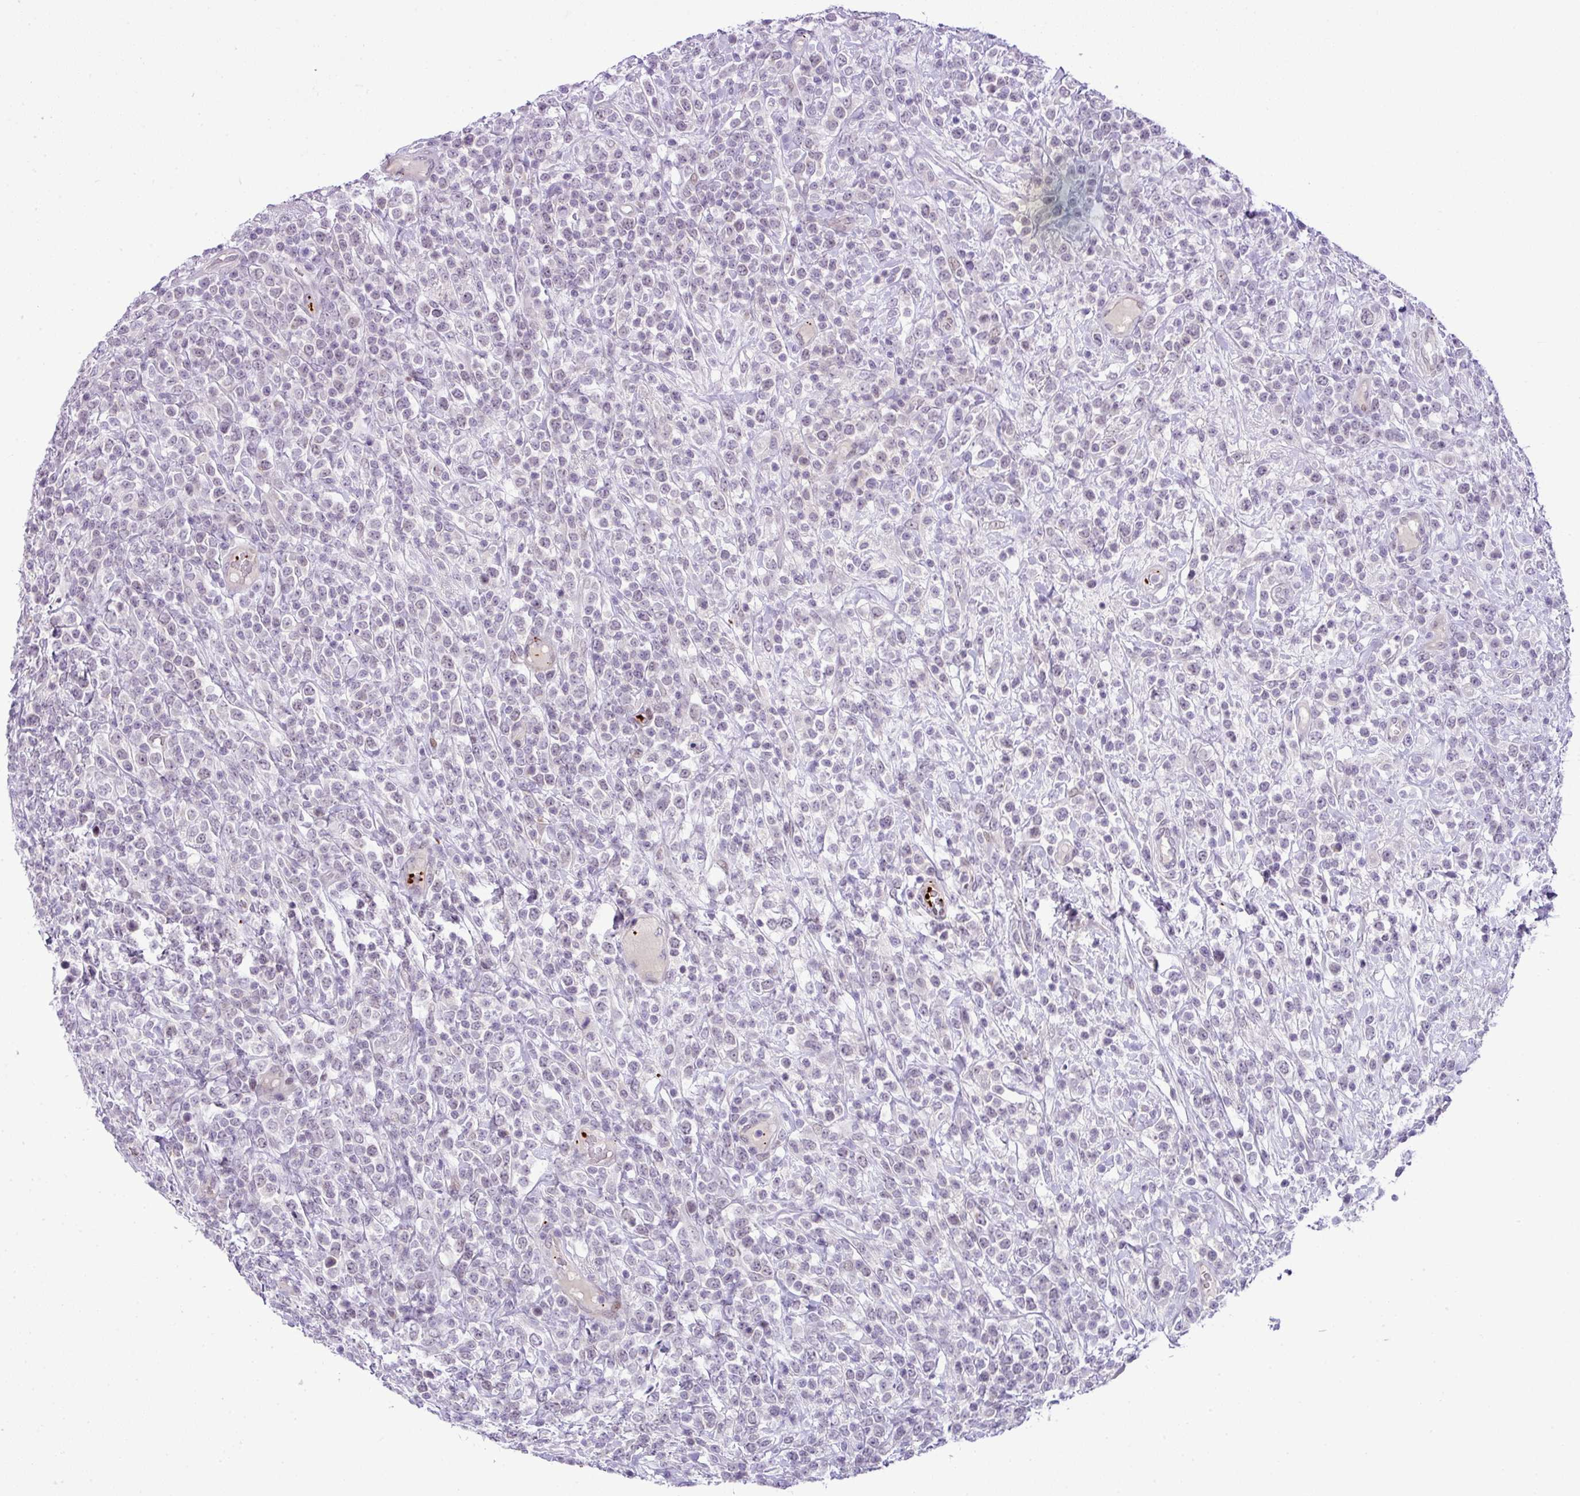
{"staining": {"intensity": "negative", "quantity": "none", "location": "none"}, "tissue": "lymphoma", "cell_type": "Tumor cells", "image_type": "cancer", "snomed": [{"axis": "morphology", "description": "Malignant lymphoma, non-Hodgkin's type, High grade"}, {"axis": "topography", "description": "Colon"}], "caption": "Tumor cells show no significant expression in lymphoma.", "gene": "CMTM5", "patient": {"sex": "female", "age": 53}}